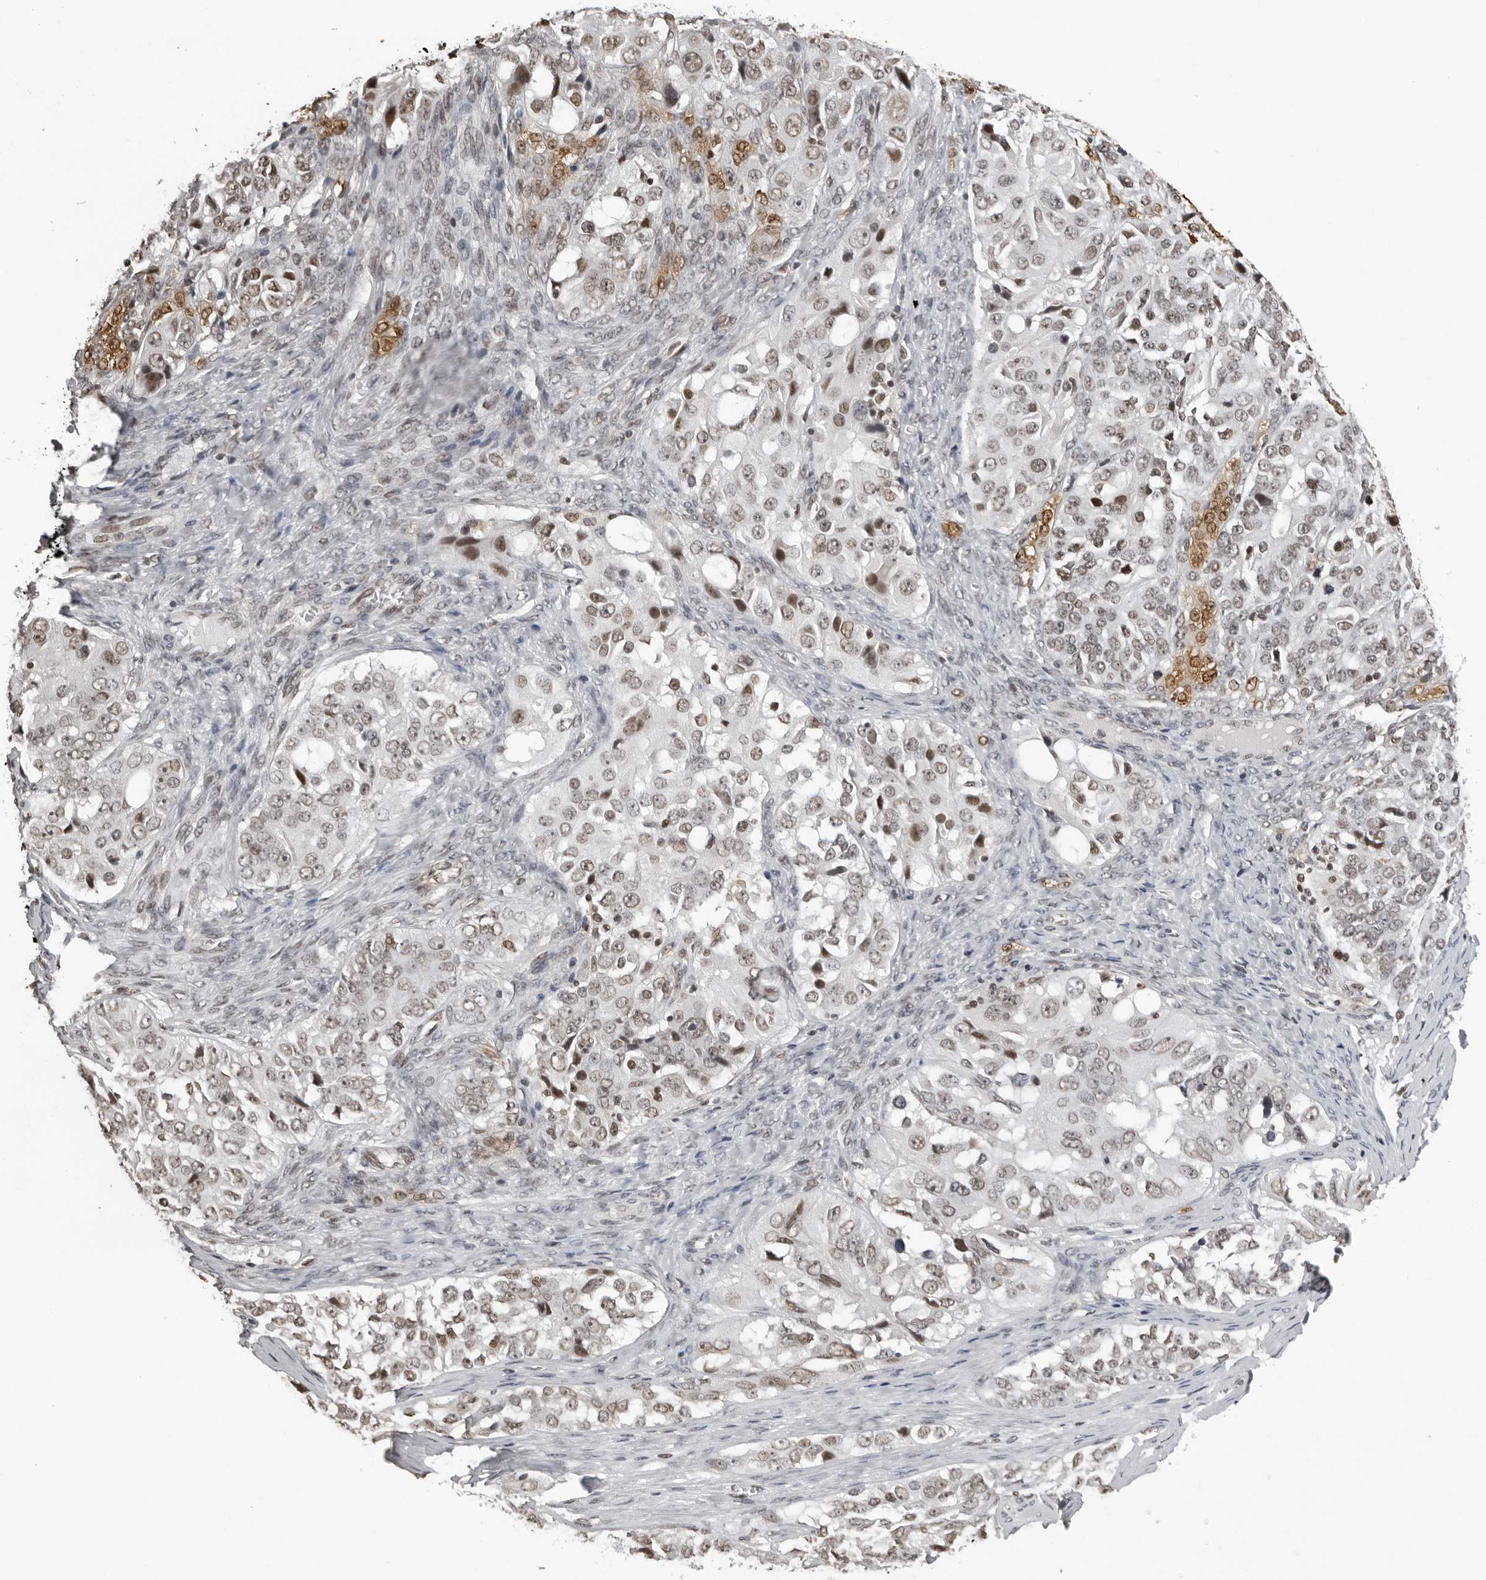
{"staining": {"intensity": "moderate", "quantity": "<25%", "location": "cytoplasmic/membranous,nuclear"}, "tissue": "ovarian cancer", "cell_type": "Tumor cells", "image_type": "cancer", "snomed": [{"axis": "morphology", "description": "Carcinoma, endometroid"}, {"axis": "topography", "description": "Ovary"}], "caption": "The immunohistochemical stain shows moderate cytoplasmic/membranous and nuclear positivity in tumor cells of endometroid carcinoma (ovarian) tissue. (DAB = brown stain, brightfield microscopy at high magnification).", "gene": "ORC1", "patient": {"sex": "female", "age": 51}}